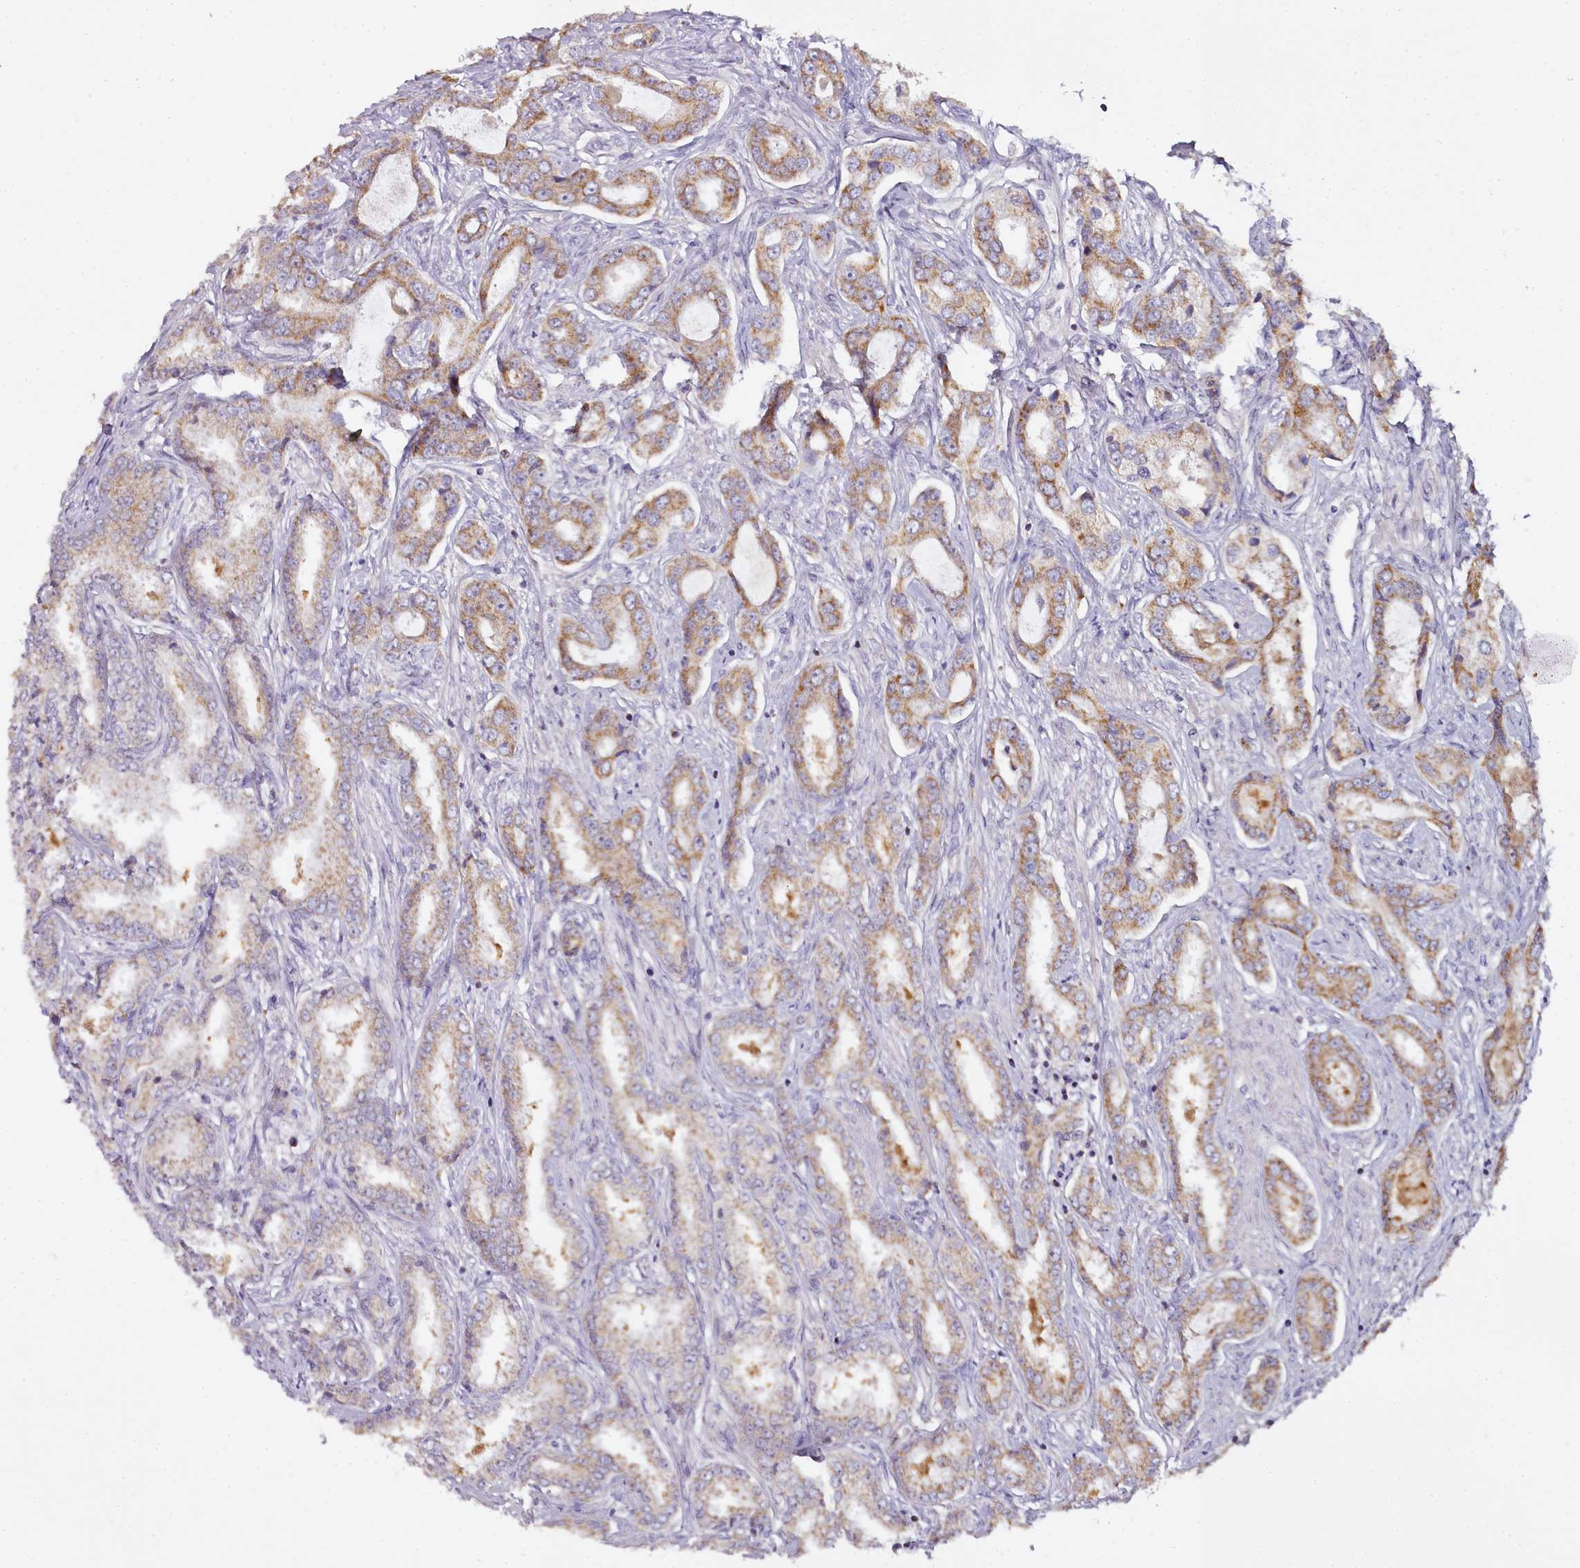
{"staining": {"intensity": "moderate", "quantity": ">75%", "location": "cytoplasmic/membranous"}, "tissue": "prostate cancer", "cell_type": "Tumor cells", "image_type": "cancer", "snomed": [{"axis": "morphology", "description": "Adenocarcinoma, Low grade"}, {"axis": "topography", "description": "Prostate"}], "caption": "This is a micrograph of IHC staining of prostate cancer, which shows moderate positivity in the cytoplasmic/membranous of tumor cells.", "gene": "ACSS1", "patient": {"sex": "male", "age": 68}}